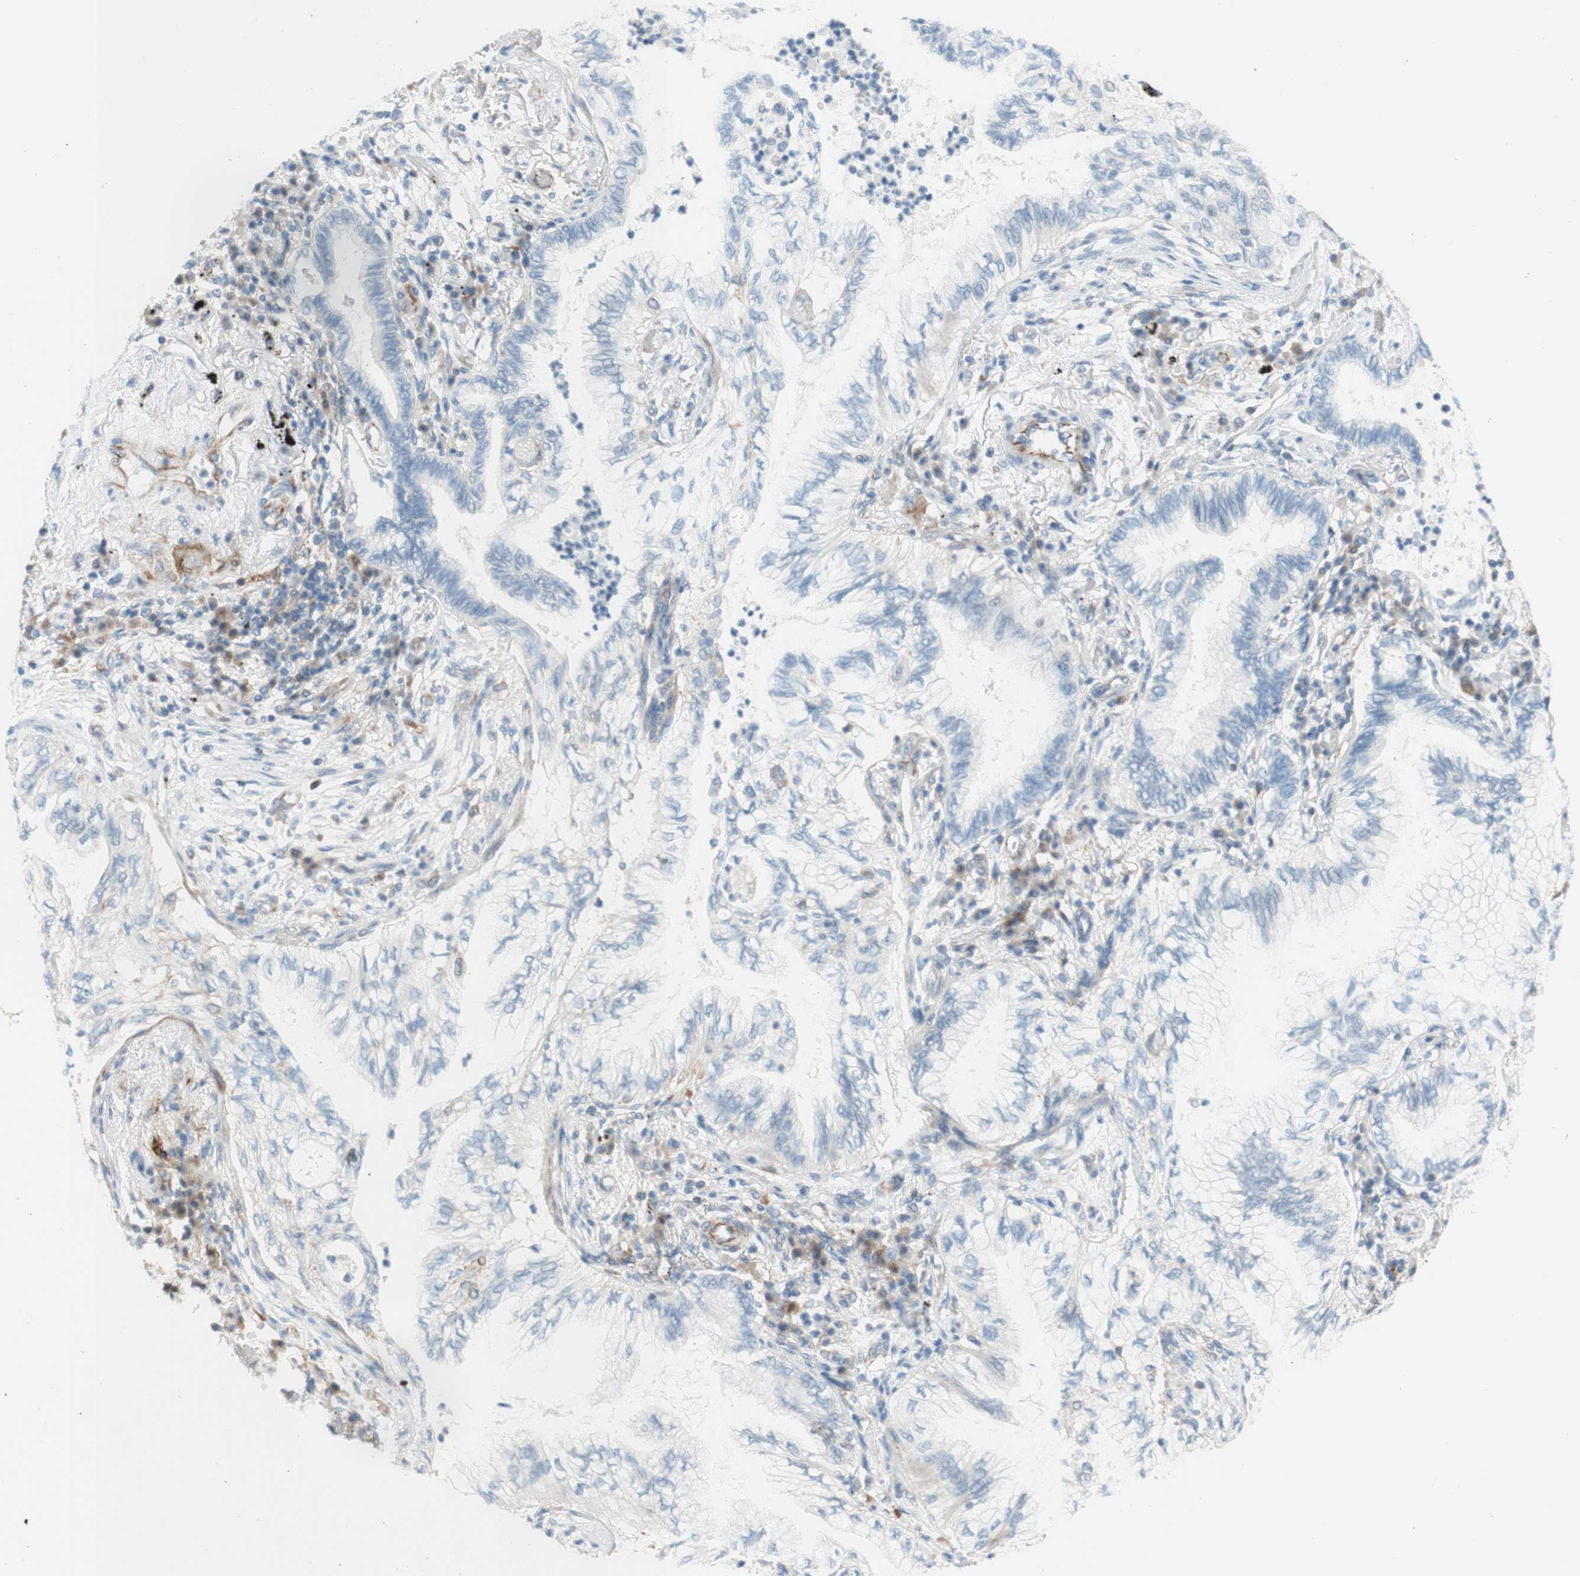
{"staining": {"intensity": "negative", "quantity": "none", "location": "none"}, "tissue": "lung cancer", "cell_type": "Tumor cells", "image_type": "cancer", "snomed": [{"axis": "morphology", "description": "Normal tissue, NOS"}, {"axis": "morphology", "description": "Adenocarcinoma, NOS"}, {"axis": "topography", "description": "Bronchus"}, {"axis": "topography", "description": "Lung"}], "caption": "IHC of lung cancer (adenocarcinoma) exhibits no expression in tumor cells.", "gene": "POU2AF1", "patient": {"sex": "female", "age": 70}}